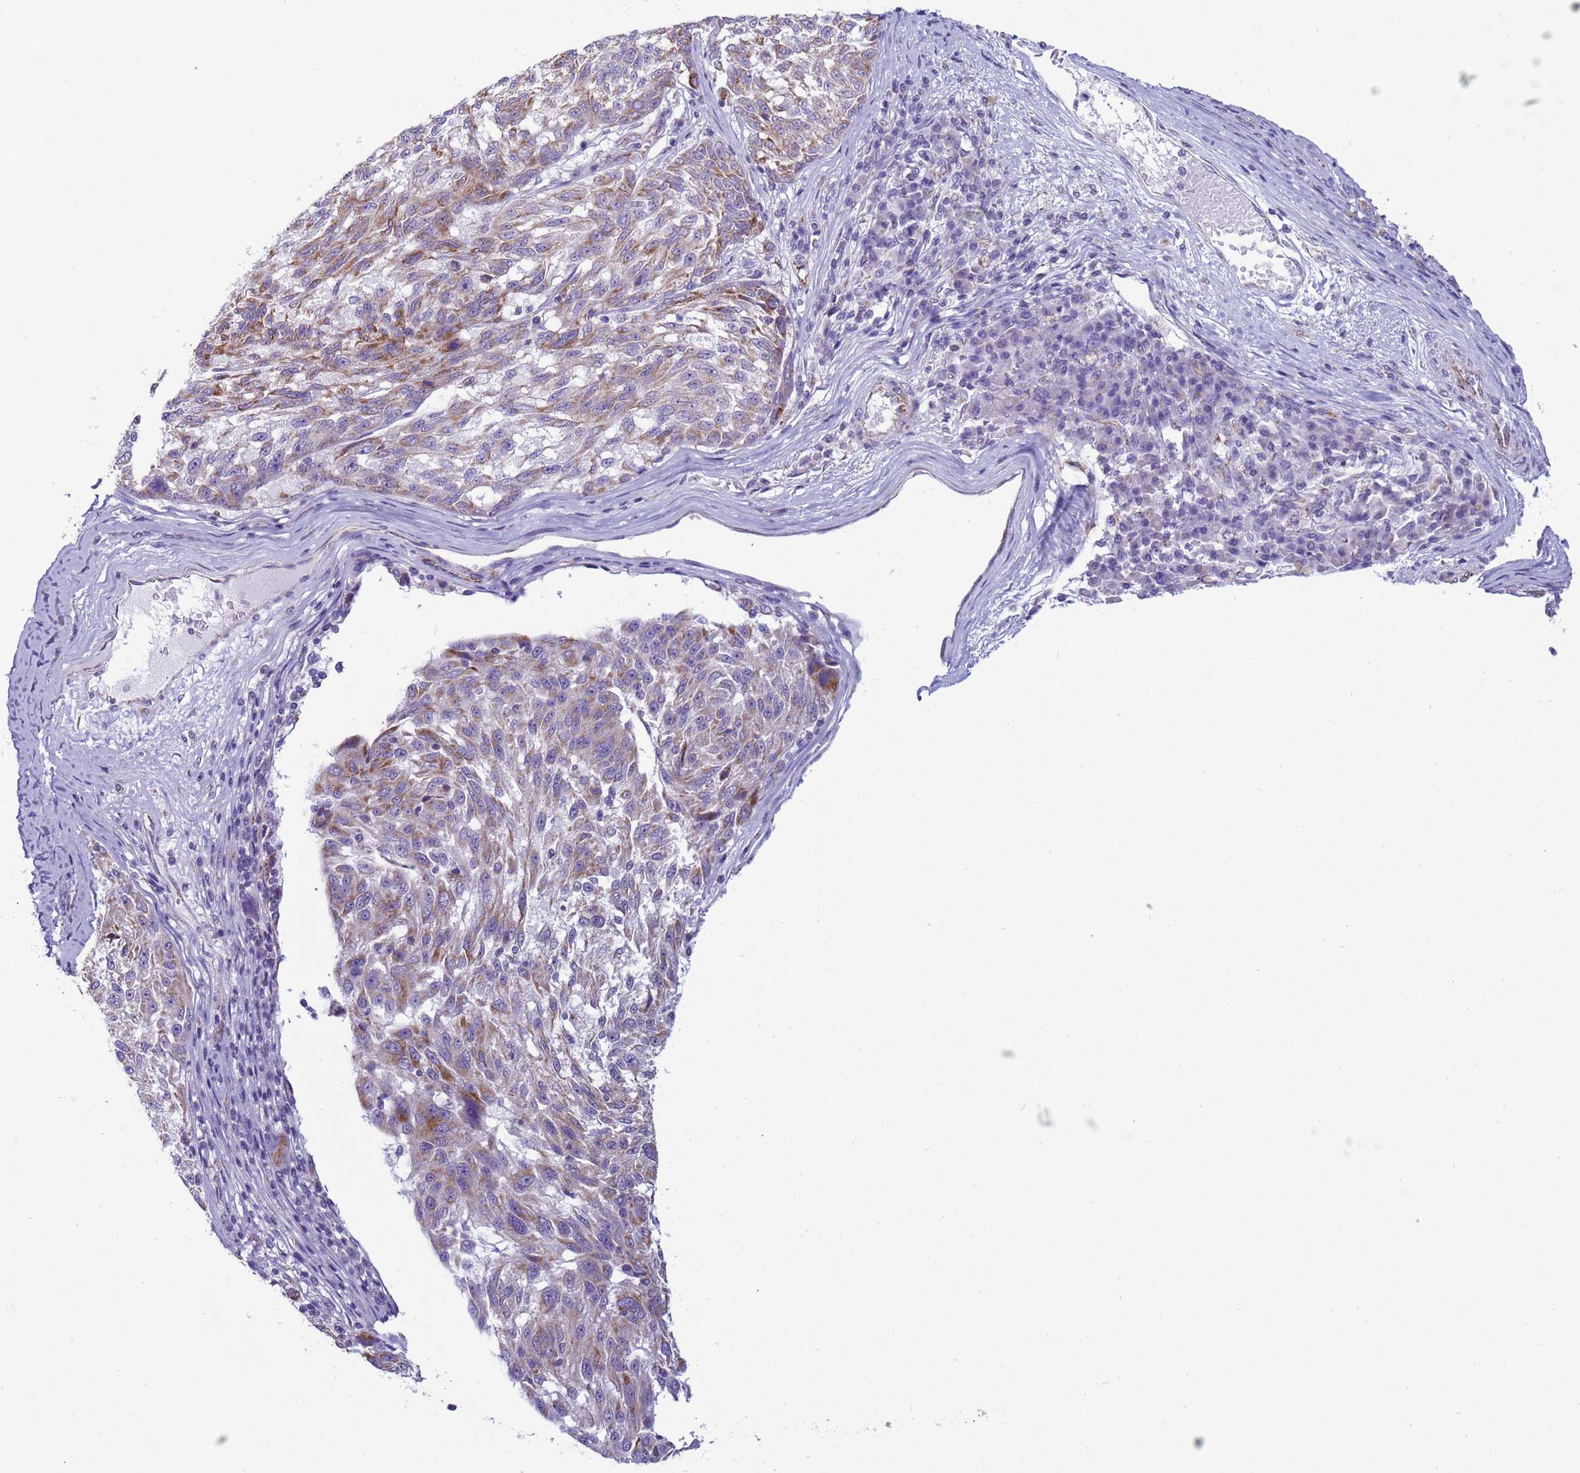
{"staining": {"intensity": "moderate", "quantity": "<25%", "location": "cytoplasmic/membranous"}, "tissue": "melanoma", "cell_type": "Tumor cells", "image_type": "cancer", "snomed": [{"axis": "morphology", "description": "Malignant melanoma, NOS"}, {"axis": "topography", "description": "Skin"}], "caption": "Immunohistochemical staining of human melanoma exhibits low levels of moderate cytoplasmic/membranous positivity in approximately <25% of tumor cells.", "gene": "NCALD", "patient": {"sex": "male", "age": 53}}